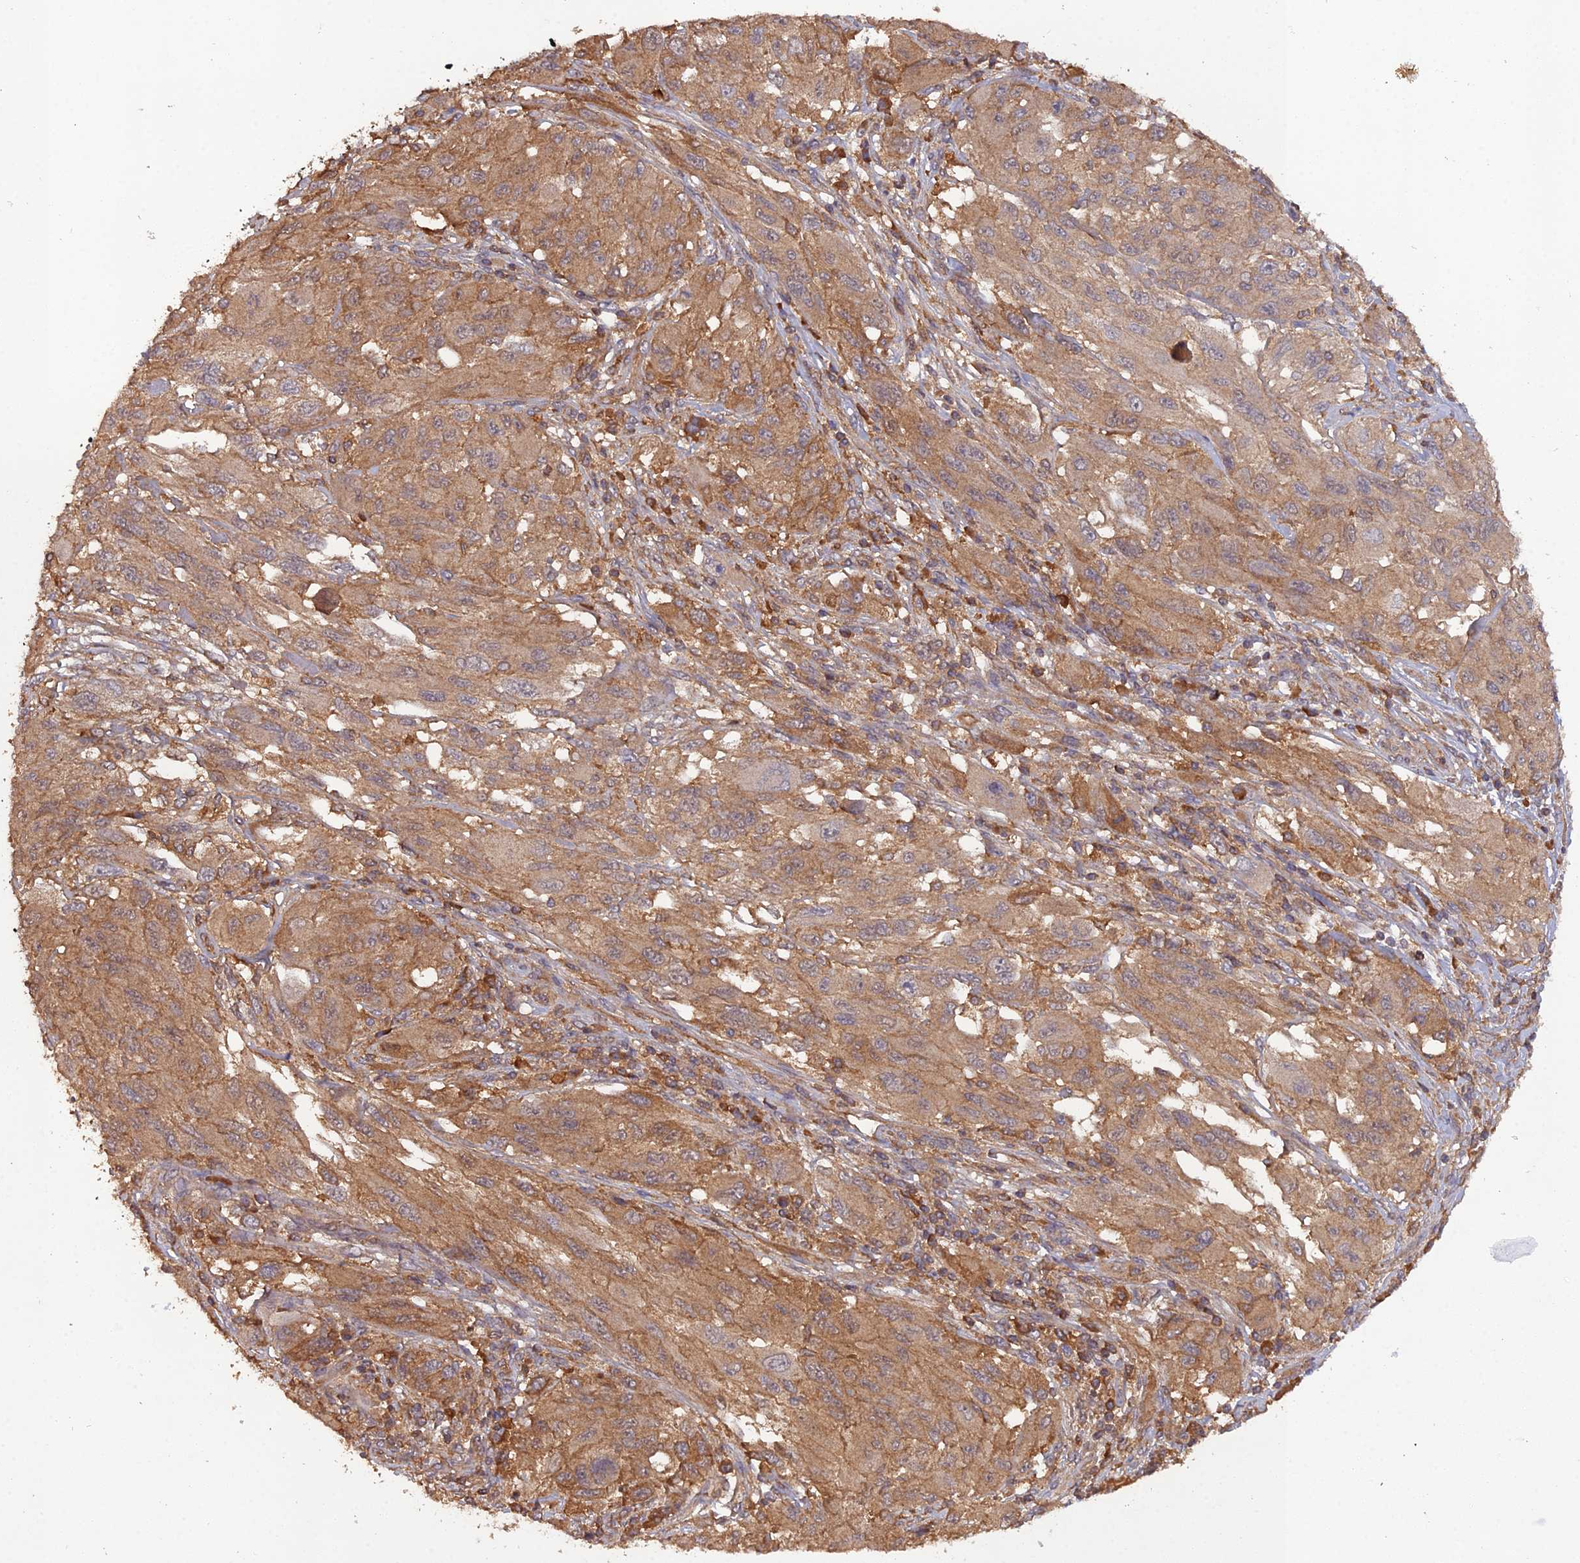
{"staining": {"intensity": "moderate", "quantity": ">75%", "location": "cytoplasmic/membranous"}, "tissue": "melanoma", "cell_type": "Tumor cells", "image_type": "cancer", "snomed": [{"axis": "morphology", "description": "Malignant melanoma, NOS"}, {"axis": "topography", "description": "Skin"}], "caption": "Moderate cytoplasmic/membranous protein positivity is present in about >75% of tumor cells in malignant melanoma.", "gene": "TMEM258", "patient": {"sex": "female", "age": 91}}